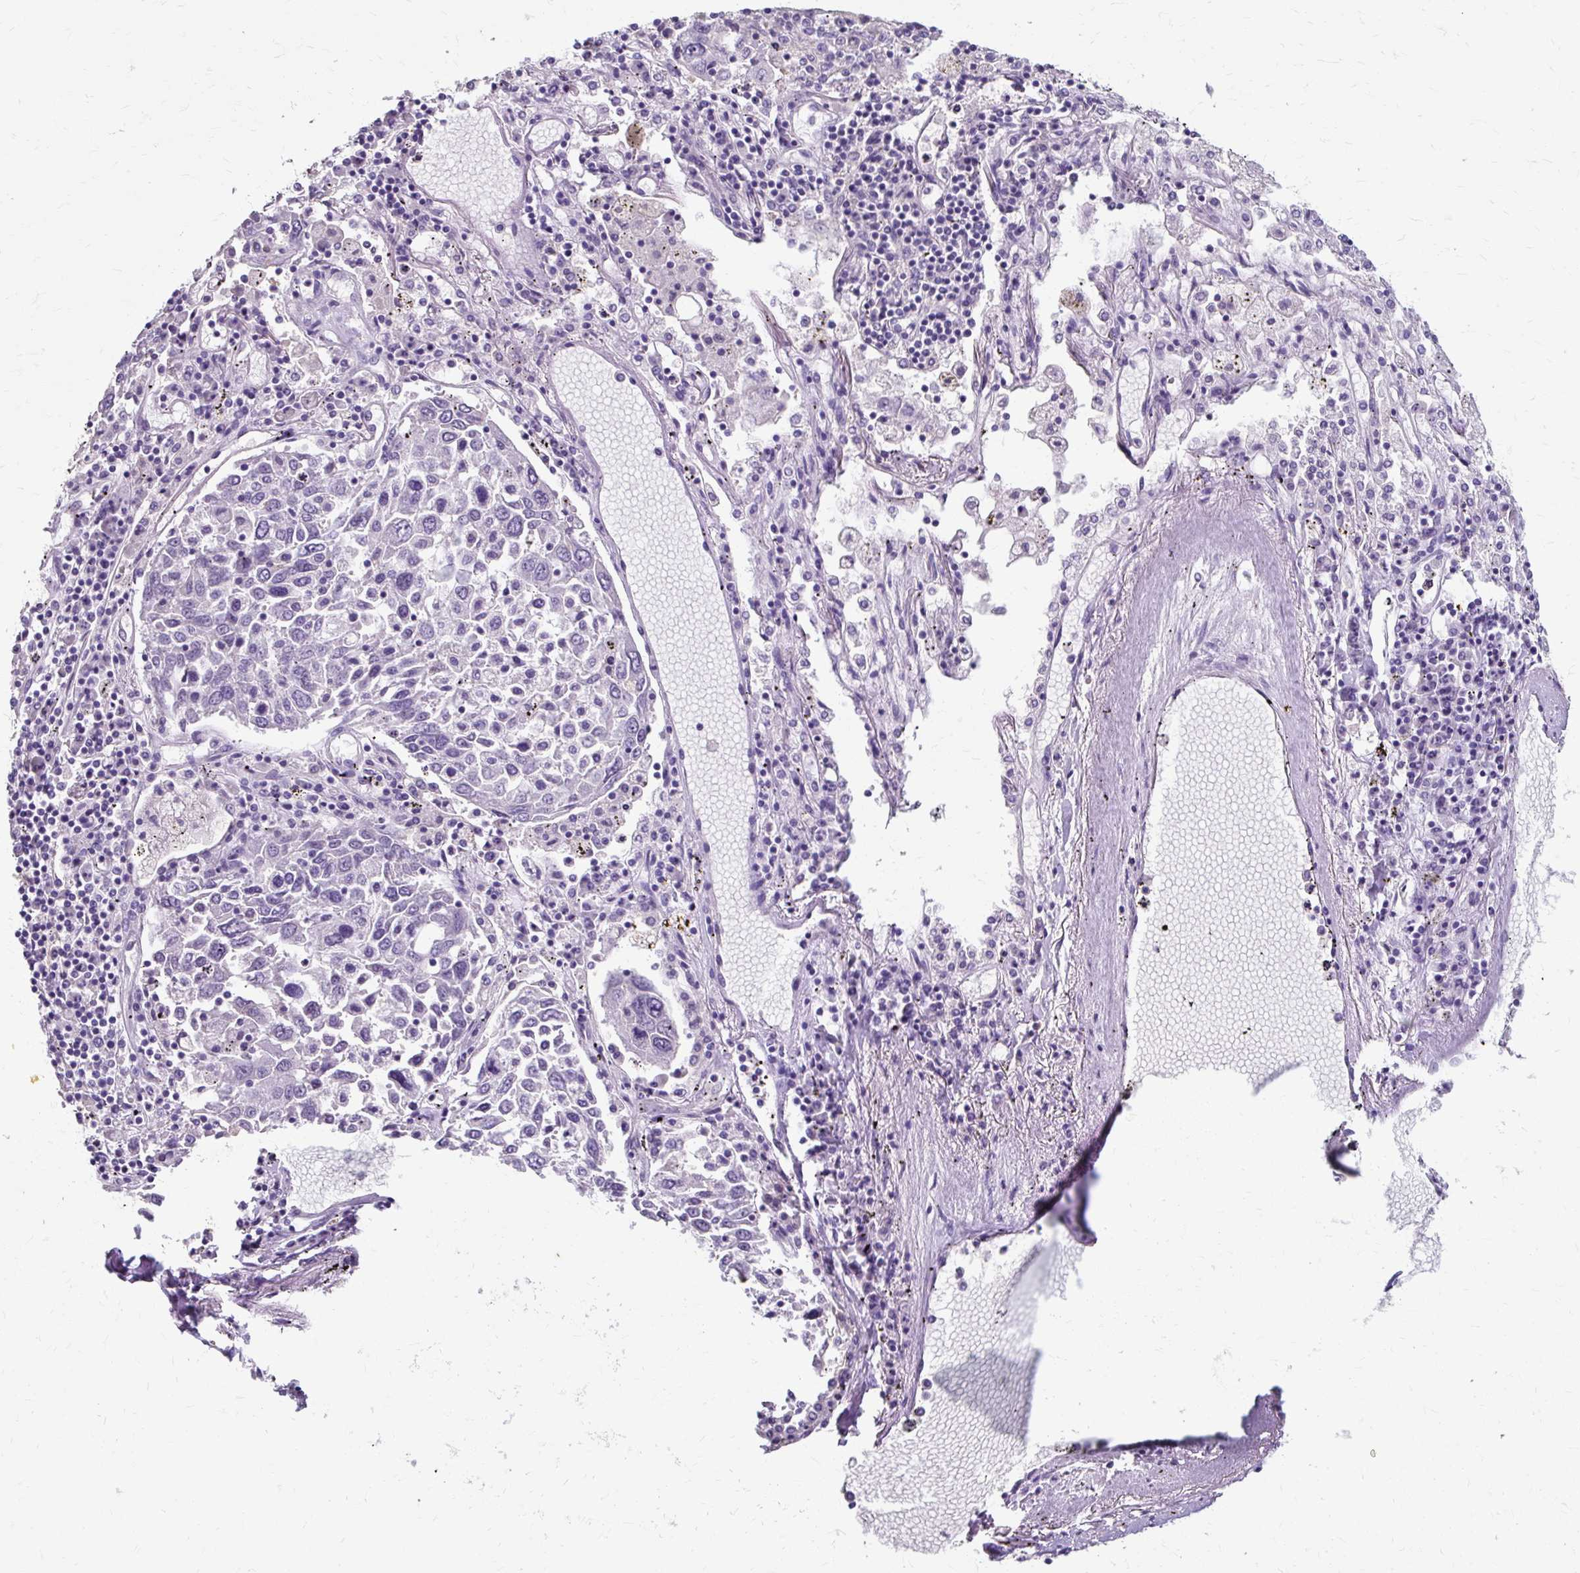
{"staining": {"intensity": "negative", "quantity": "none", "location": "none"}, "tissue": "lung cancer", "cell_type": "Tumor cells", "image_type": "cancer", "snomed": [{"axis": "morphology", "description": "Squamous cell carcinoma, NOS"}, {"axis": "topography", "description": "Lung"}], "caption": "Immunohistochemistry (IHC) image of neoplastic tissue: squamous cell carcinoma (lung) stained with DAB demonstrates no significant protein staining in tumor cells.", "gene": "KLHL24", "patient": {"sex": "male", "age": 65}}